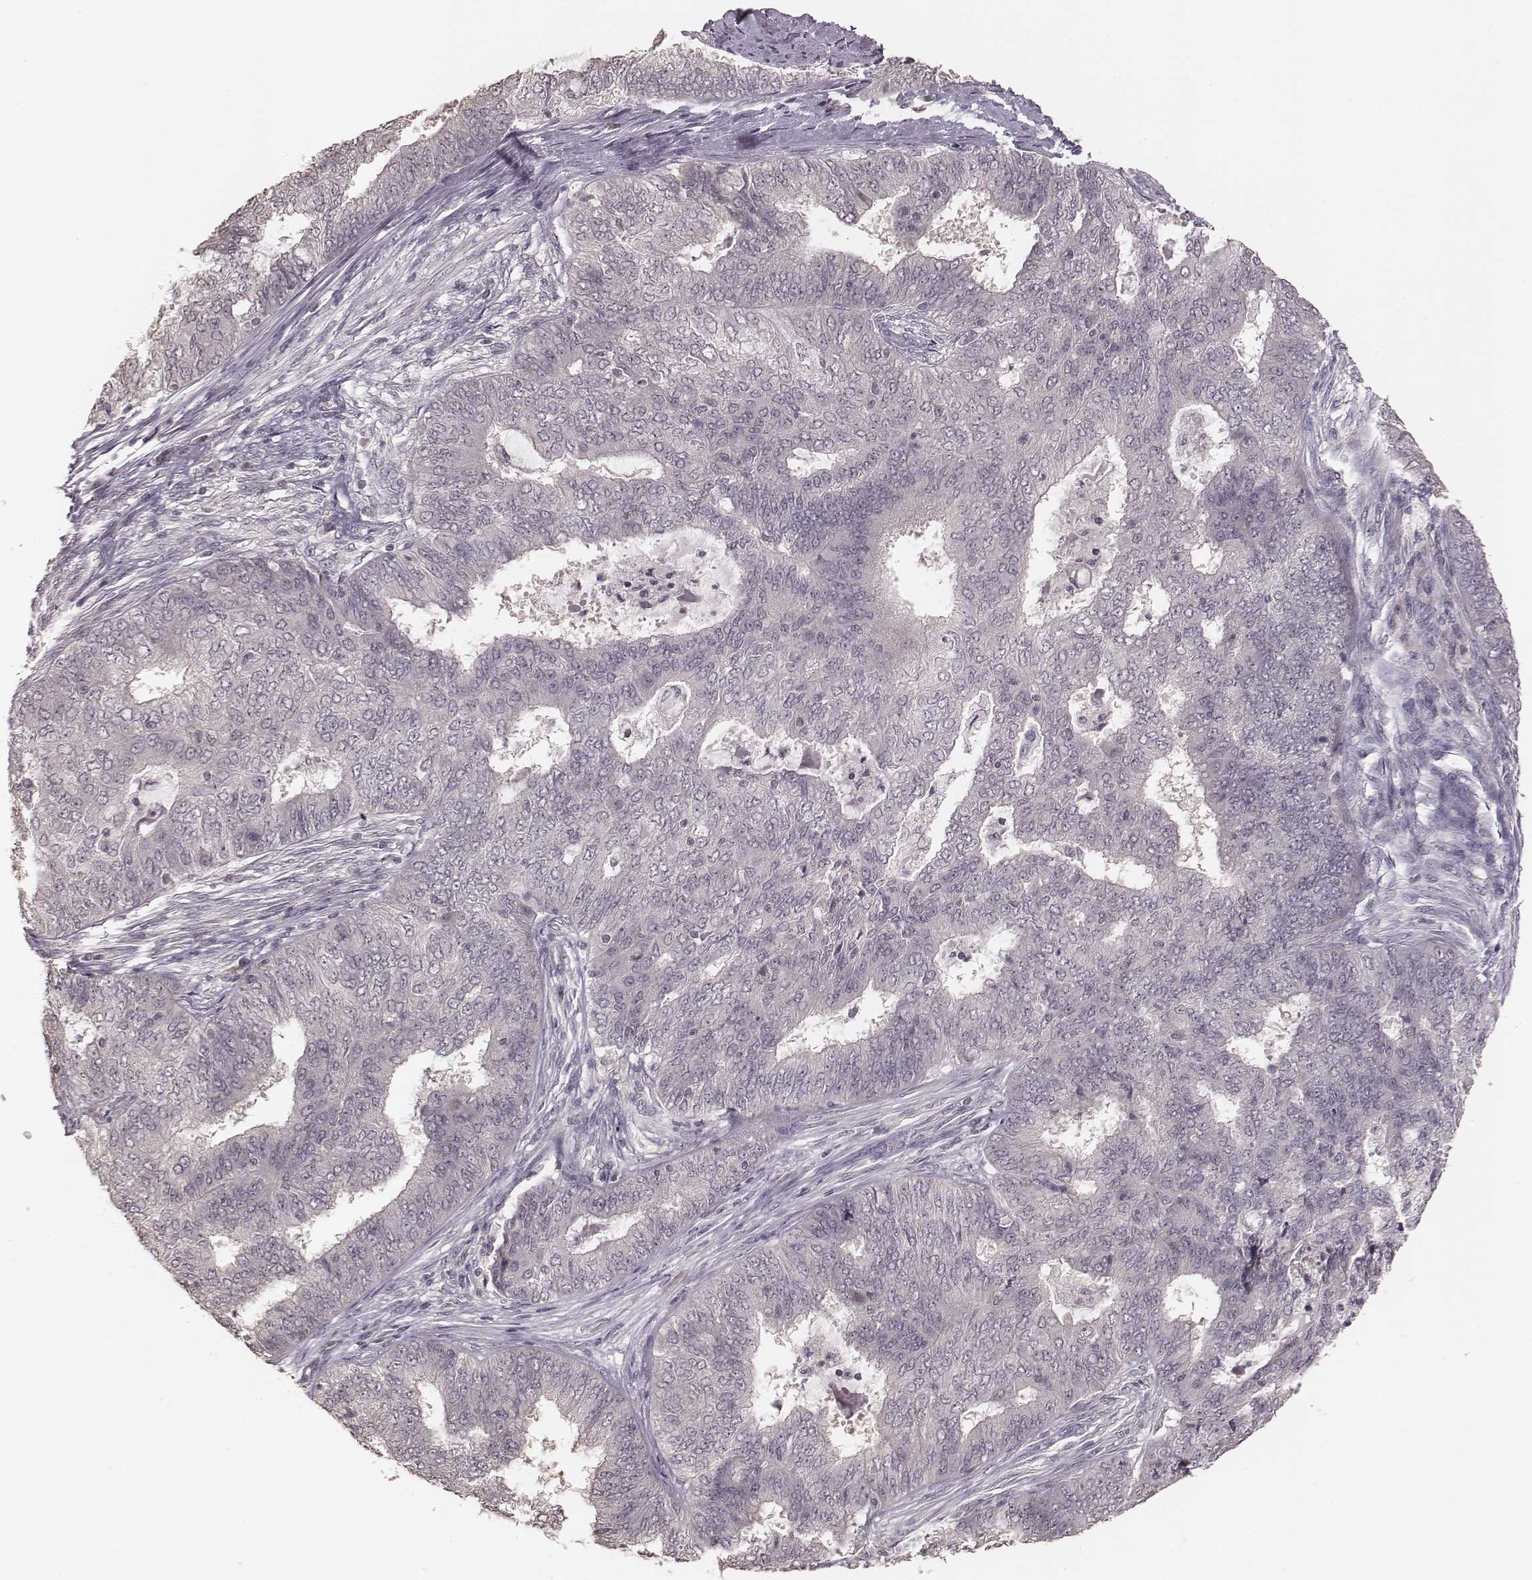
{"staining": {"intensity": "negative", "quantity": "none", "location": "none"}, "tissue": "endometrial cancer", "cell_type": "Tumor cells", "image_type": "cancer", "snomed": [{"axis": "morphology", "description": "Adenocarcinoma, NOS"}, {"axis": "topography", "description": "Endometrium"}], "caption": "This is a histopathology image of IHC staining of endometrial adenocarcinoma, which shows no staining in tumor cells.", "gene": "LY6K", "patient": {"sex": "female", "age": 62}}